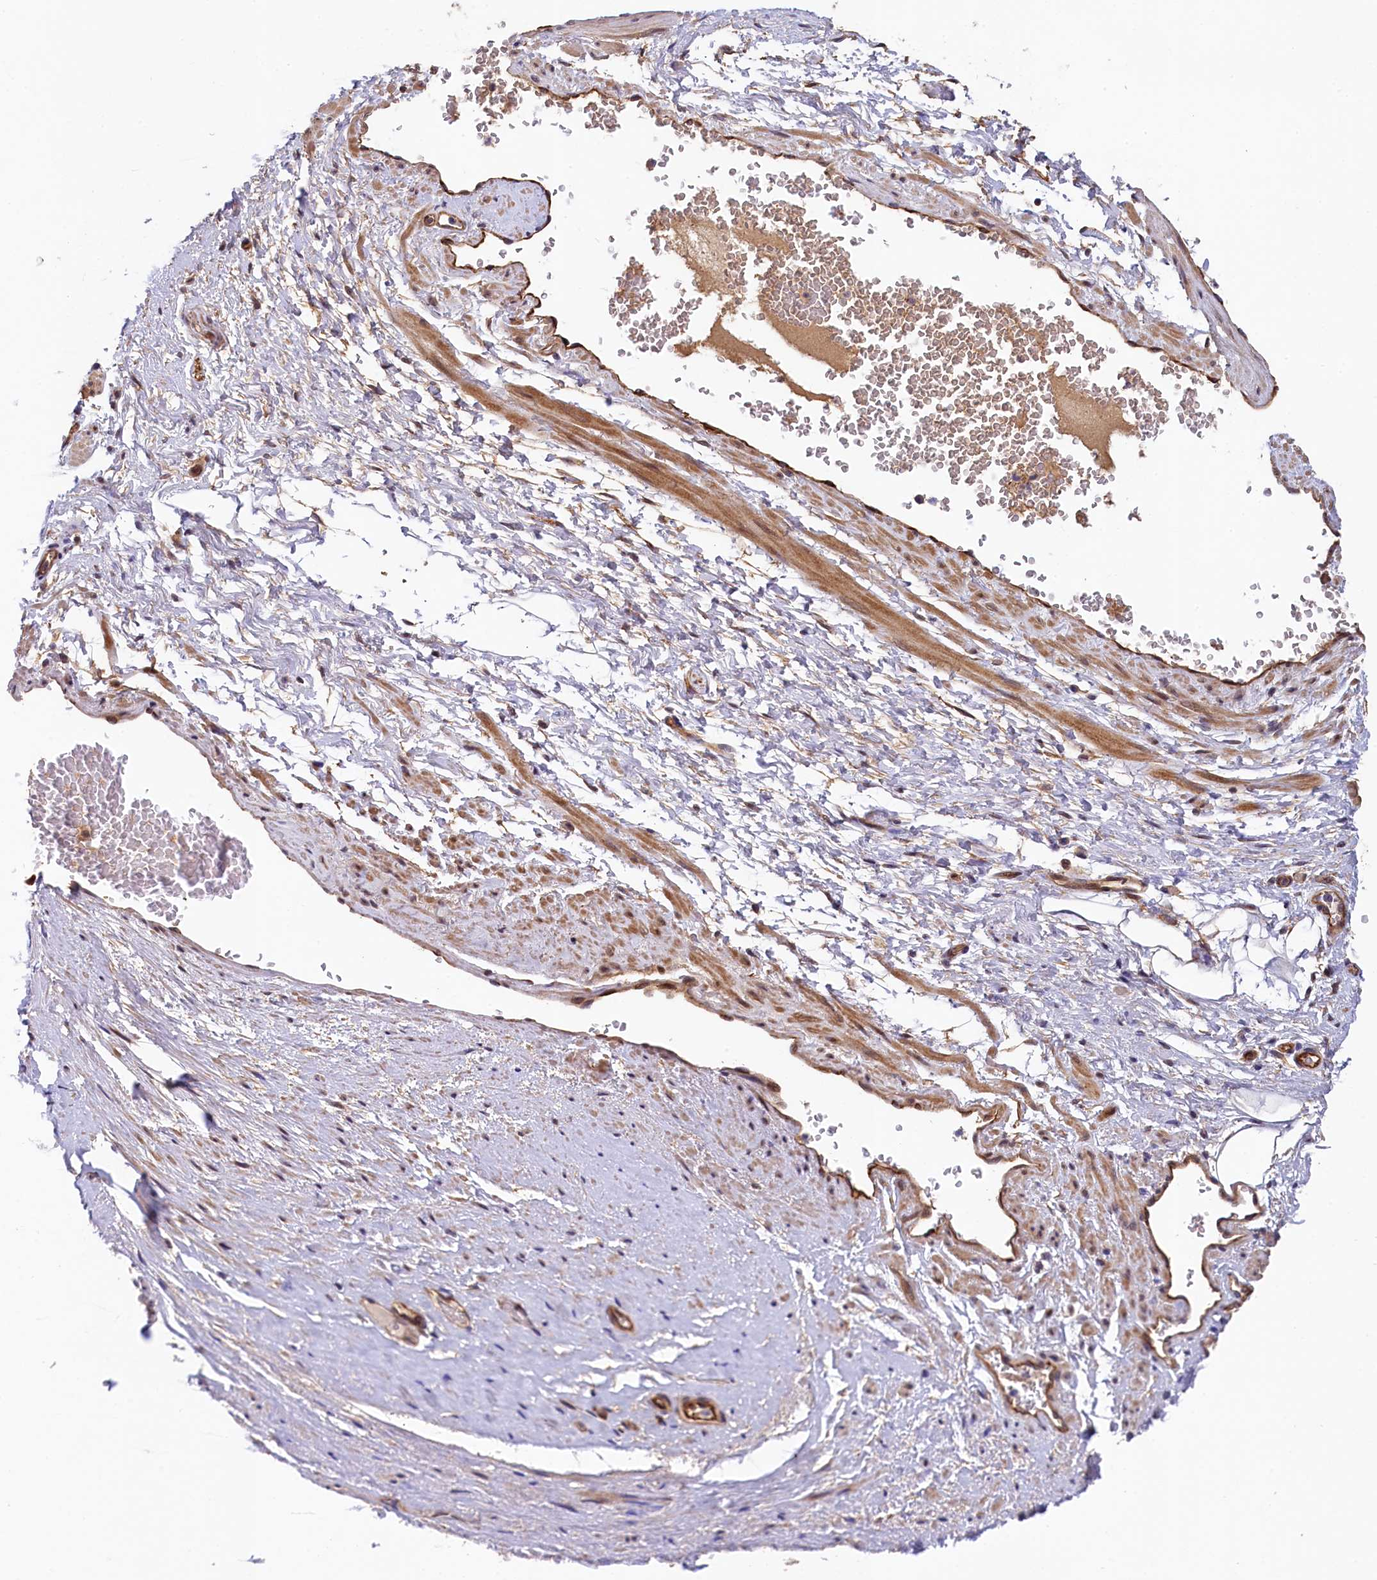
{"staining": {"intensity": "negative", "quantity": "none", "location": "none"}, "tissue": "adipose tissue", "cell_type": "Adipocytes", "image_type": "normal", "snomed": [{"axis": "morphology", "description": "Normal tissue, NOS"}, {"axis": "morphology", "description": "Adenocarcinoma, Low grade"}, {"axis": "topography", "description": "Prostate"}, {"axis": "topography", "description": "Peripheral nerve tissue"}], "caption": "This is an IHC histopathology image of normal human adipose tissue. There is no expression in adipocytes.", "gene": "ARL14EP", "patient": {"sex": "male", "age": 63}}